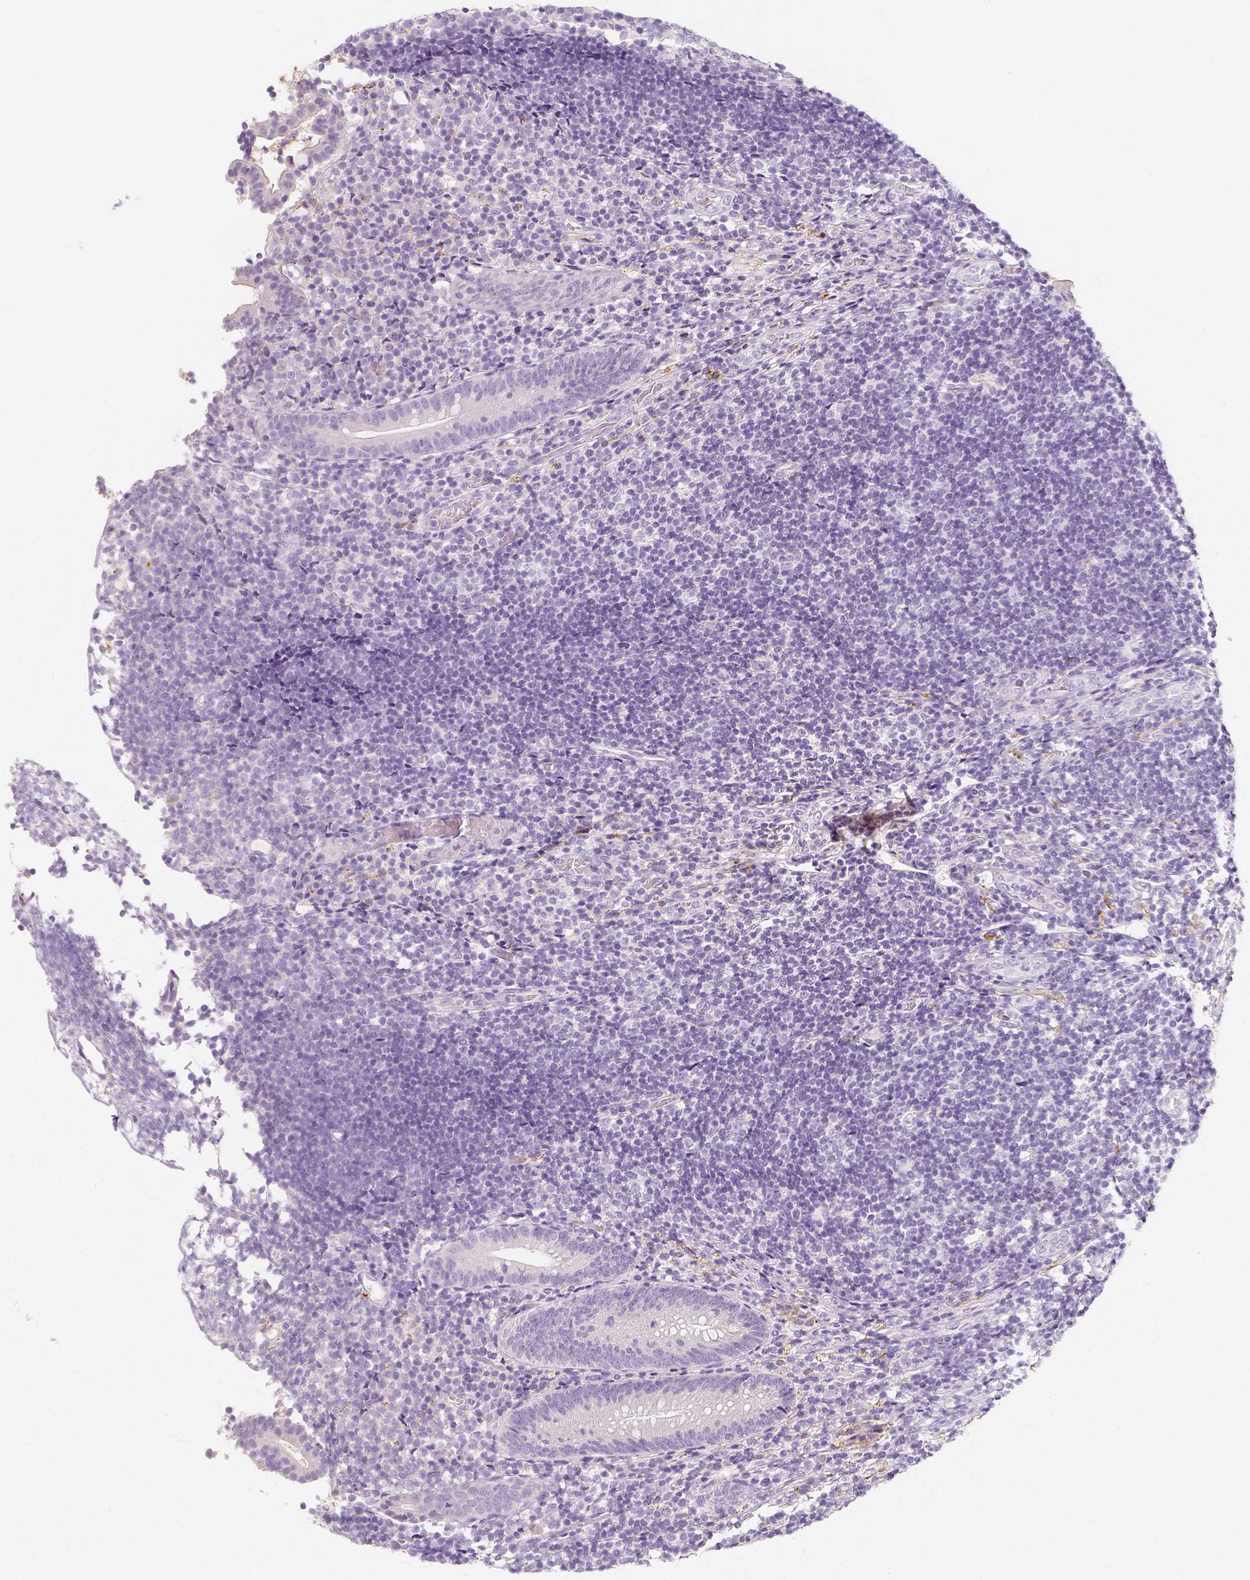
{"staining": {"intensity": "negative", "quantity": "none", "location": "none"}, "tissue": "appendix", "cell_type": "Glandular cells", "image_type": "normal", "snomed": [{"axis": "morphology", "description": "Normal tissue, NOS"}, {"axis": "topography", "description": "Appendix"}], "caption": "An immunohistochemistry micrograph of unremarkable appendix is shown. There is no staining in glandular cells of appendix.", "gene": "NECAB2", "patient": {"sex": "female", "age": 32}}